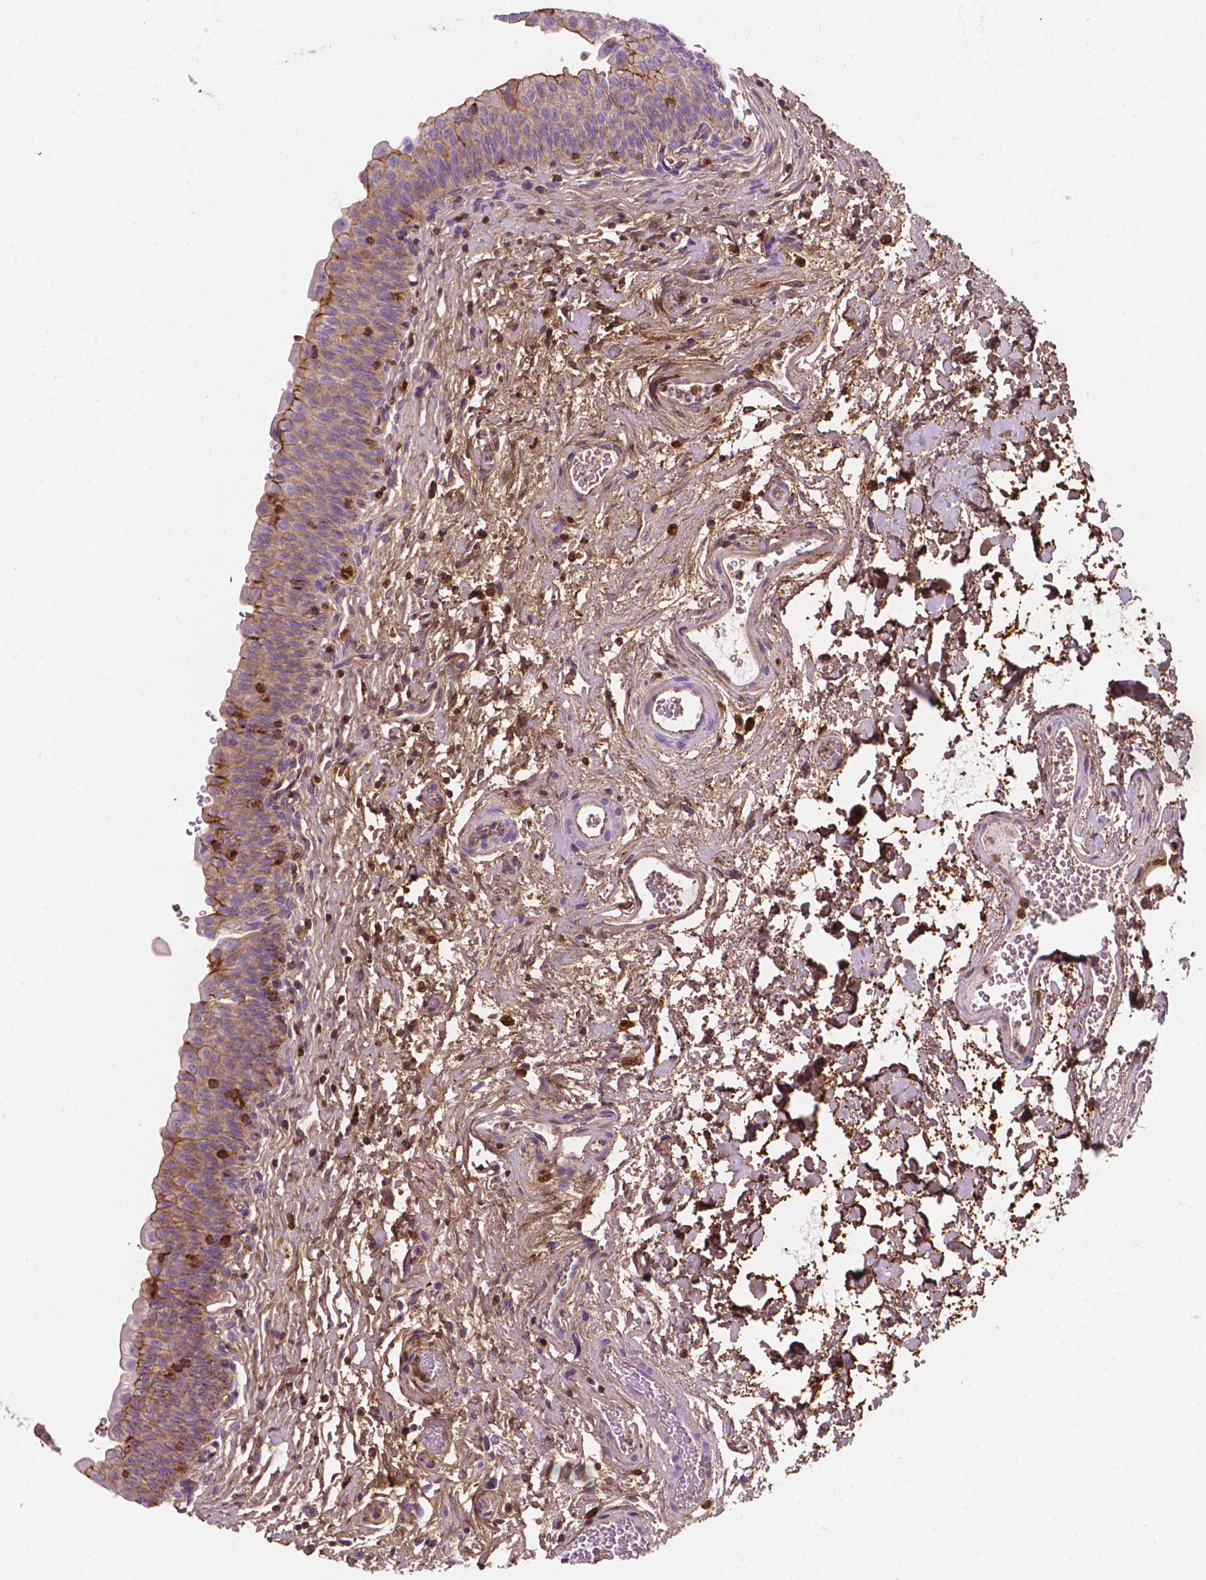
{"staining": {"intensity": "moderate", "quantity": "25%-75%", "location": "cytoplasmic/membranous,nuclear"}, "tissue": "urinary bladder", "cell_type": "Urothelial cells", "image_type": "normal", "snomed": [{"axis": "morphology", "description": "Normal tissue, NOS"}, {"axis": "topography", "description": "Urinary bladder"}], "caption": "High-magnification brightfield microscopy of benign urinary bladder stained with DAB (3,3'-diaminobenzidine) (brown) and counterstained with hematoxylin (blue). urothelial cells exhibit moderate cytoplasmic/membranous,nuclear expression is appreciated in approximately25%-75% of cells.", "gene": "DCN", "patient": {"sex": "male", "age": 56}}